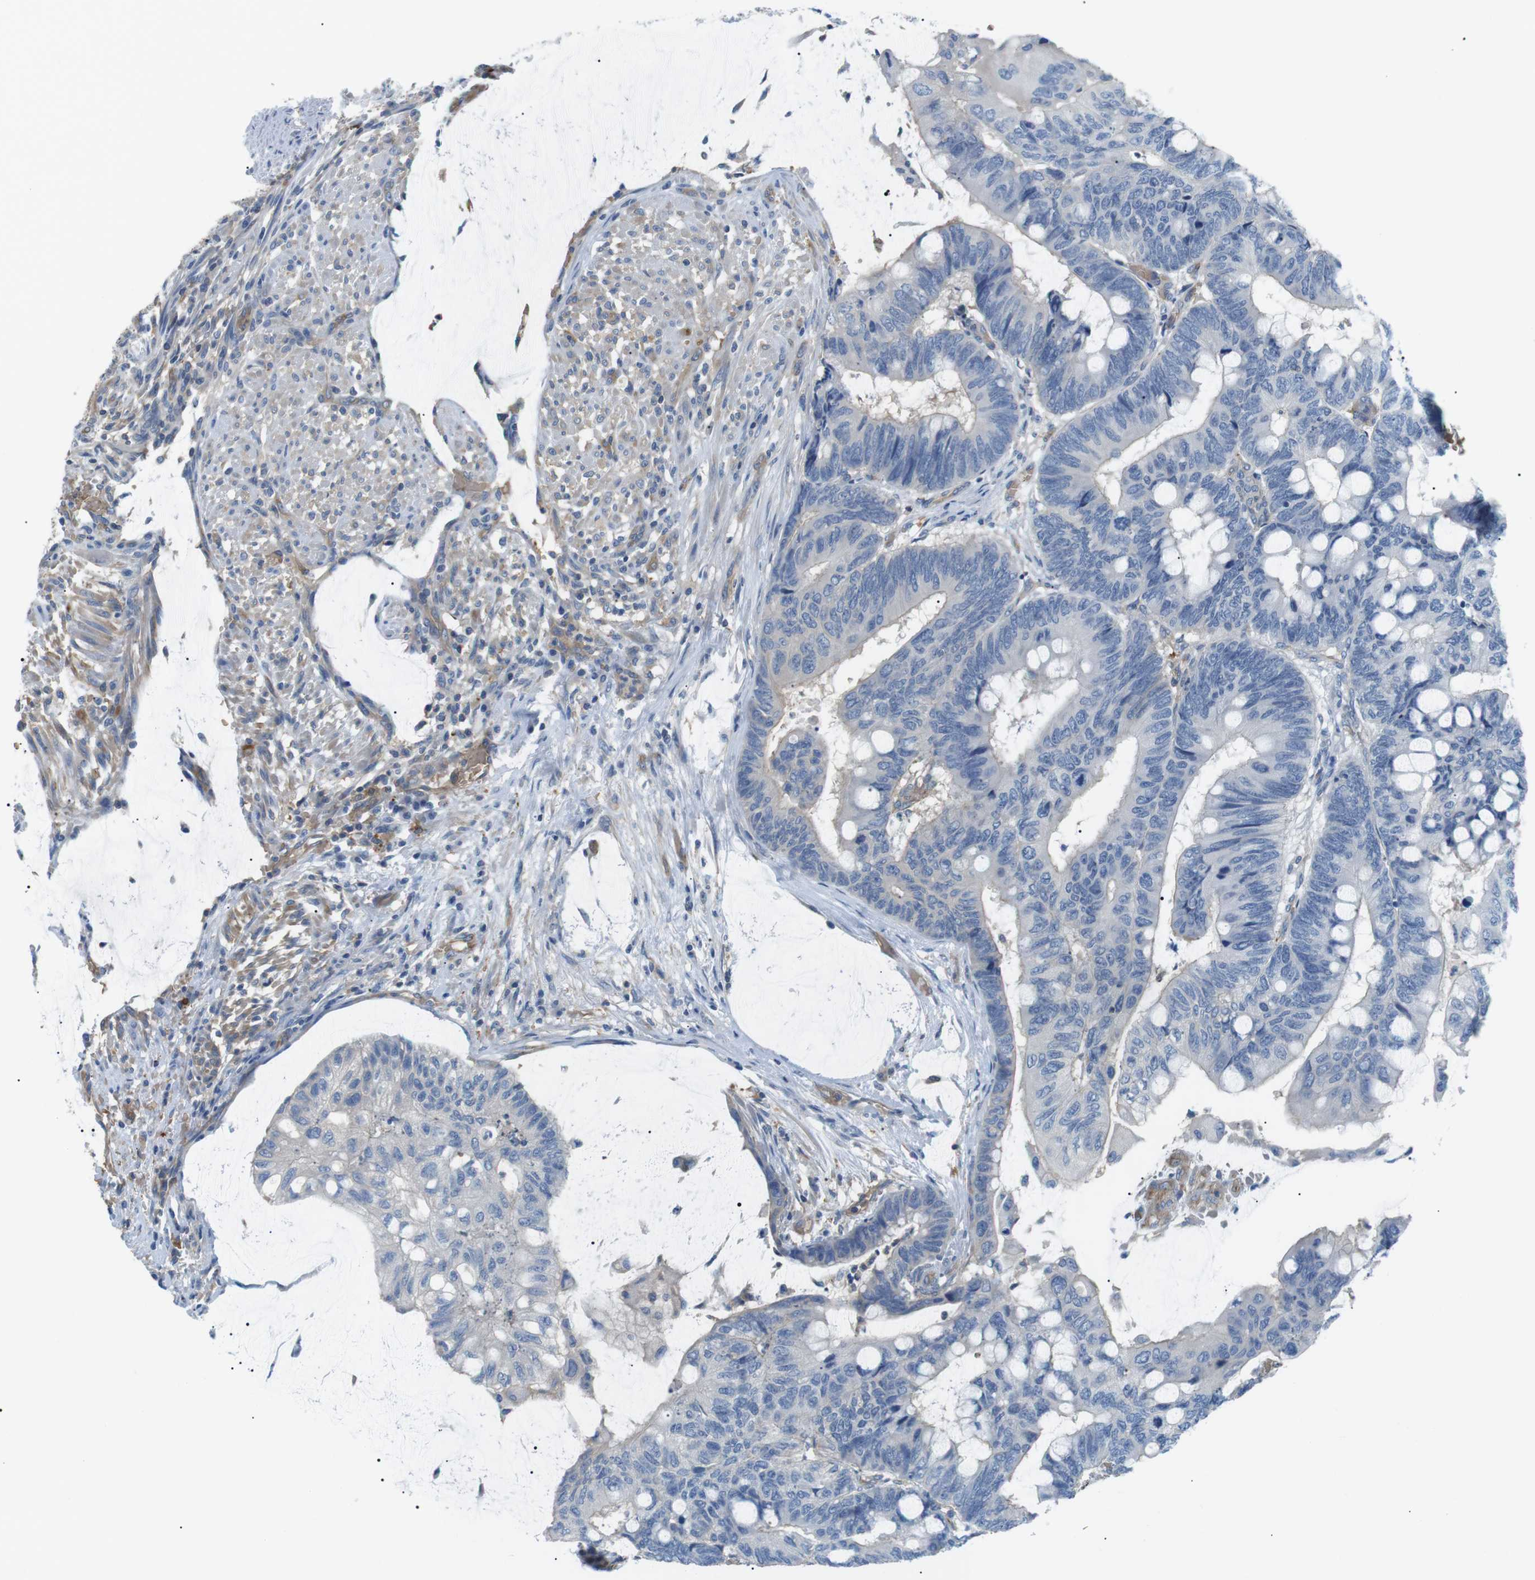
{"staining": {"intensity": "negative", "quantity": "none", "location": "none"}, "tissue": "colorectal cancer", "cell_type": "Tumor cells", "image_type": "cancer", "snomed": [{"axis": "morphology", "description": "Normal tissue, NOS"}, {"axis": "morphology", "description": "Adenocarcinoma, NOS"}, {"axis": "topography", "description": "Rectum"}], "caption": "The image demonstrates no significant positivity in tumor cells of adenocarcinoma (colorectal).", "gene": "ADCY10", "patient": {"sex": "male", "age": 92}}